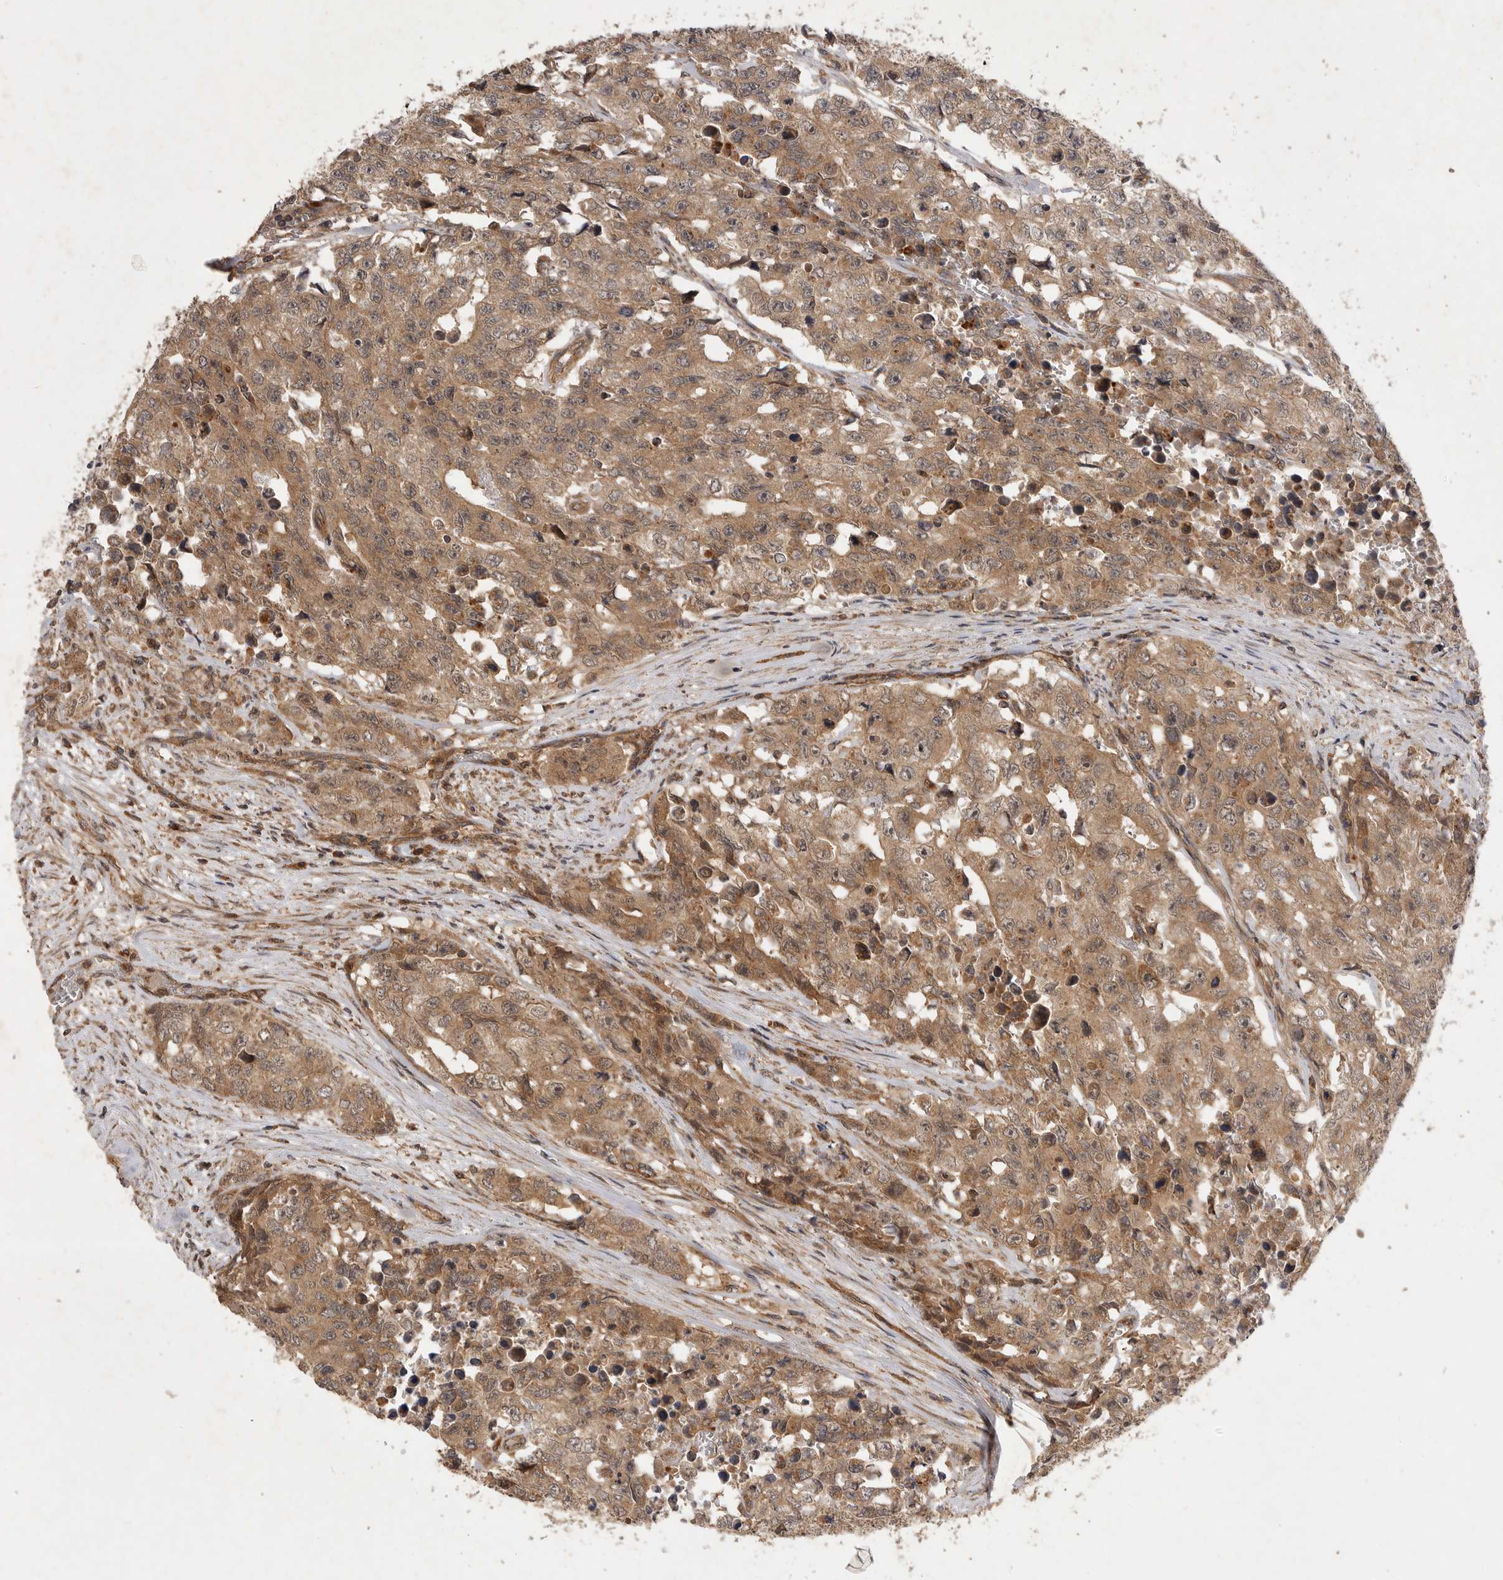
{"staining": {"intensity": "moderate", "quantity": ">75%", "location": "cytoplasmic/membranous"}, "tissue": "testis cancer", "cell_type": "Tumor cells", "image_type": "cancer", "snomed": [{"axis": "morphology", "description": "Carcinoma, Embryonal, NOS"}, {"axis": "topography", "description": "Testis"}], "caption": "DAB (3,3'-diaminobenzidine) immunohistochemical staining of human testis cancer displays moderate cytoplasmic/membranous protein expression in approximately >75% of tumor cells. The protein is stained brown, and the nuclei are stained in blue (DAB (3,3'-diaminobenzidine) IHC with brightfield microscopy, high magnification).", "gene": "ZNF232", "patient": {"sex": "male", "age": 28}}